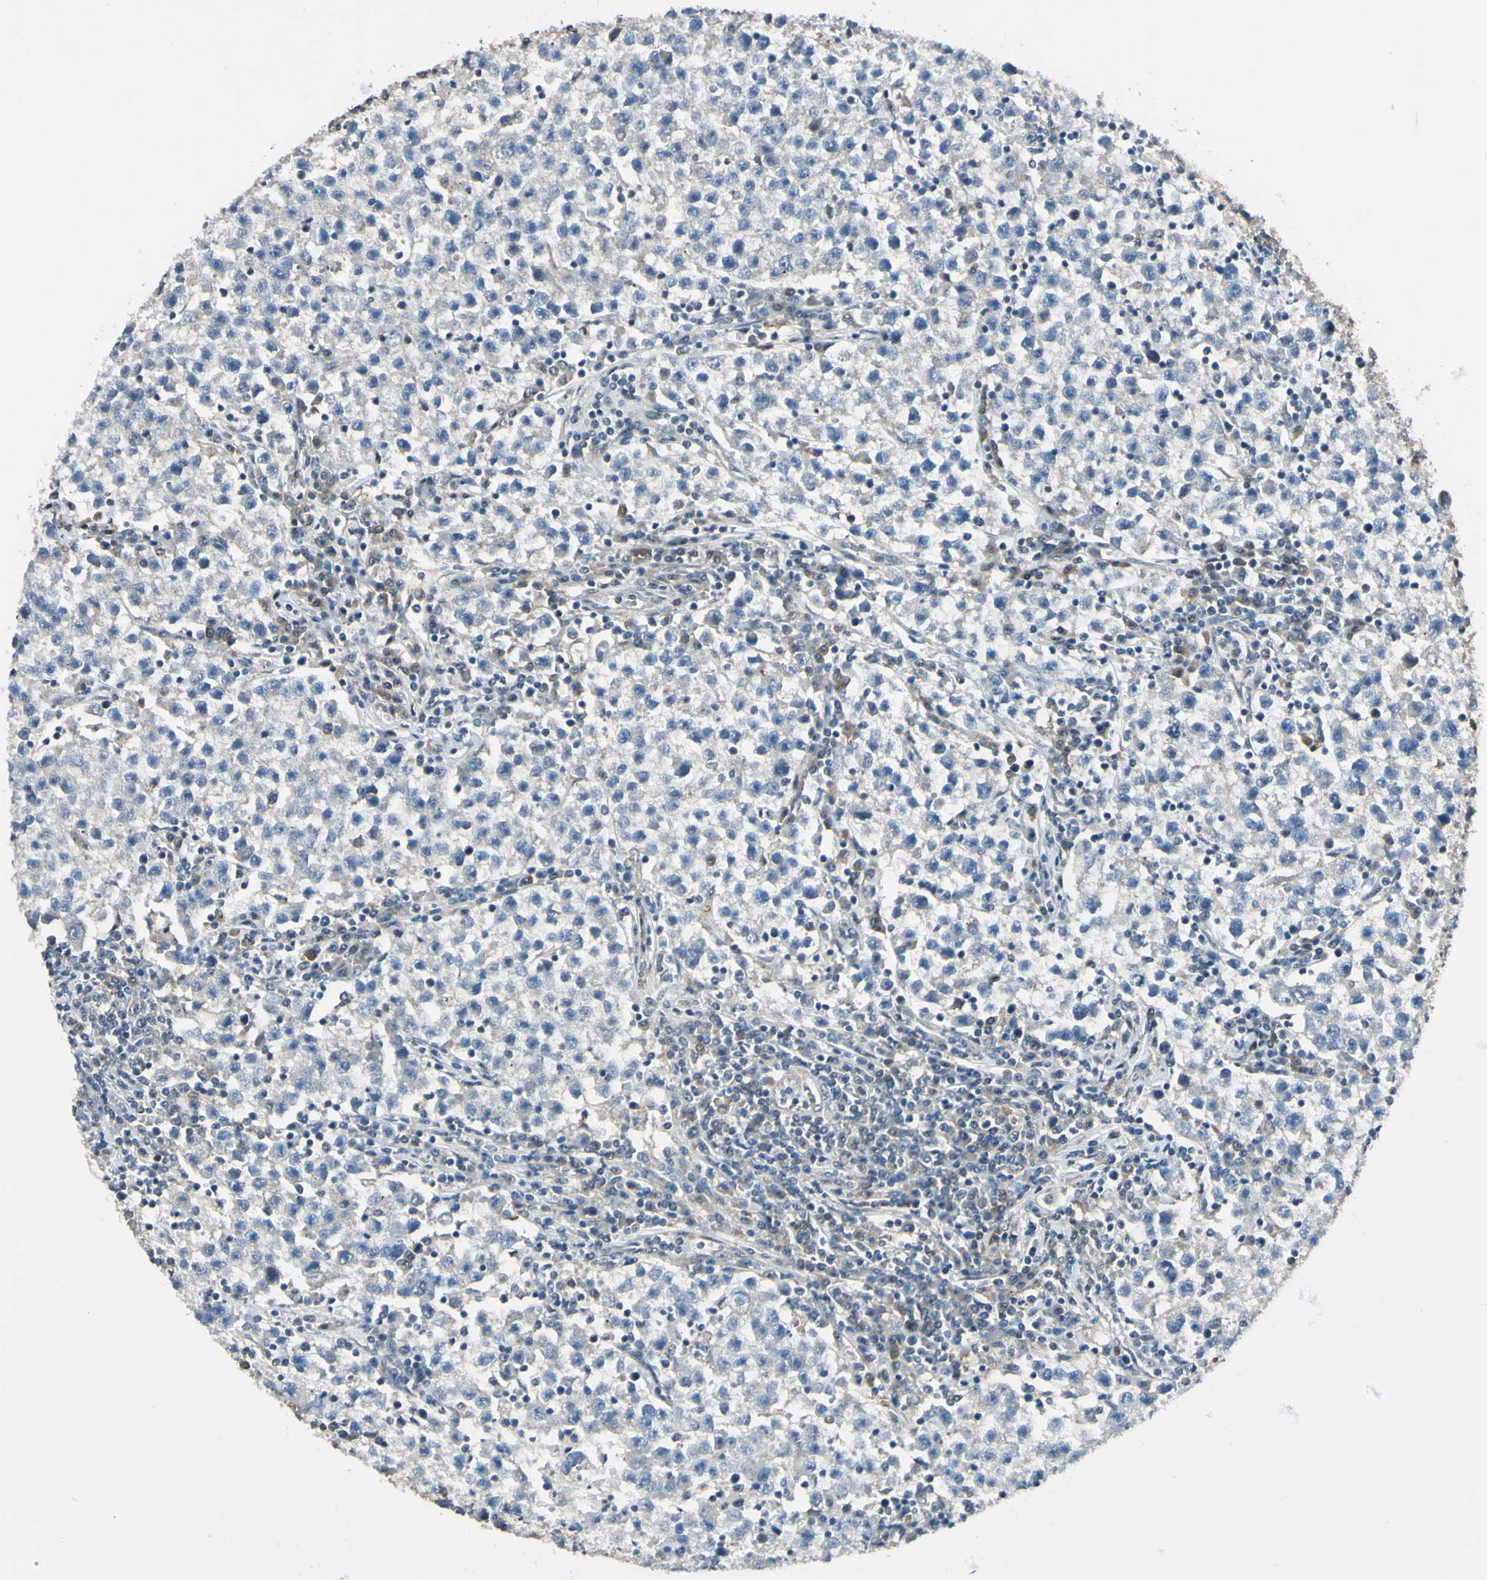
{"staining": {"intensity": "negative", "quantity": "none", "location": "none"}, "tissue": "testis cancer", "cell_type": "Tumor cells", "image_type": "cancer", "snomed": [{"axis": "morphology", "description": "Seminoma, NOS"}, {"axis": "topography", "description": "Testis"}], "caption": "Tumor cells are negative for brown protein staining in testis cancer (seminoma). Brightfield microscopy of immunohistochemistry stained with DAB (brown) and hematoxylin (blue), captured at high magnification.", "gene": "PSMD5", "patient": {"sex": "male", "age": 22}}